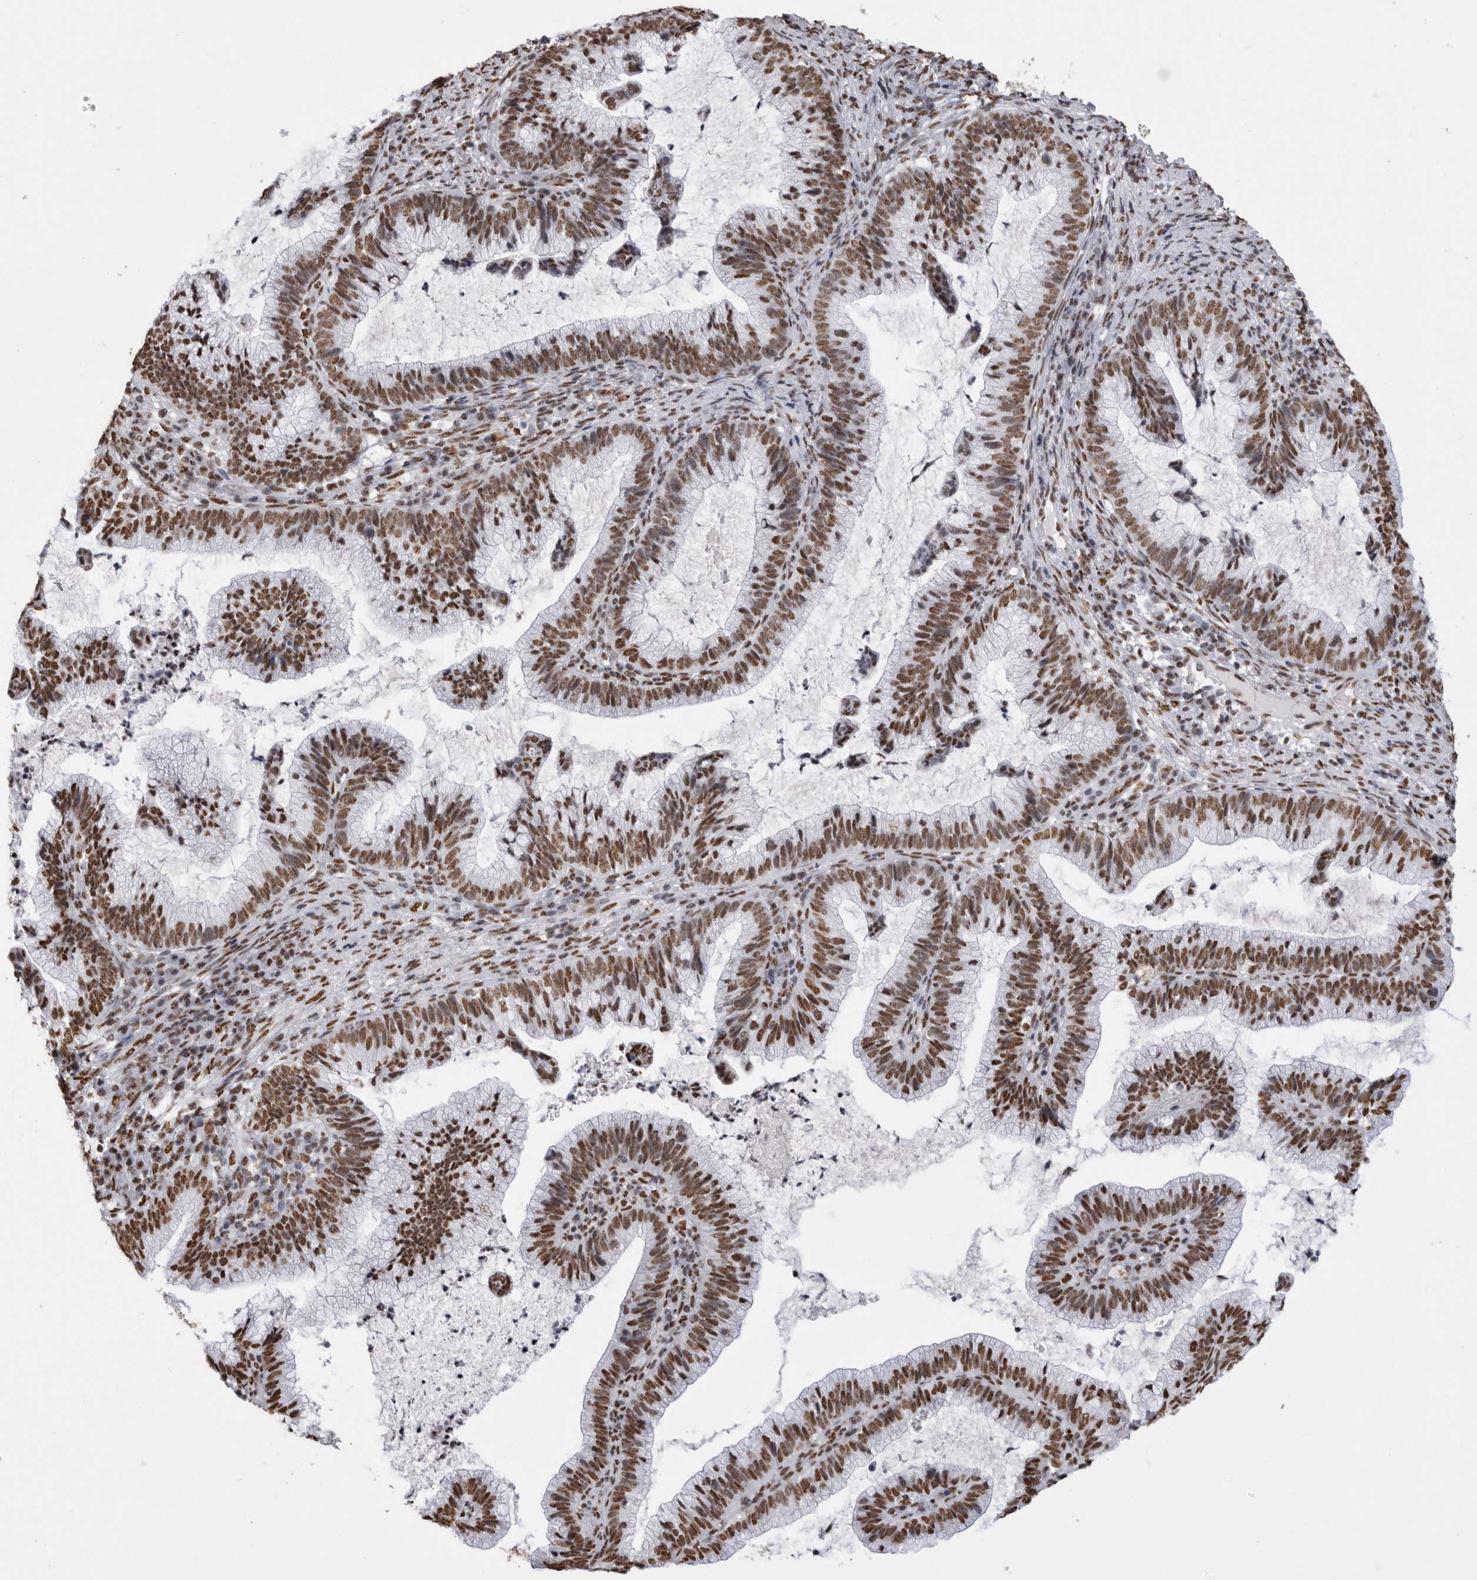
{"staining": {"intensity": "moderate", "quantity": ">75%", "location": "nuclear"}, "tissue": "cervical cancer", "cell_type": "Tumor cells", "image_type": "cancer", "snomed": [{"axis": "morphology", "description": "Adenocarcinoma, NOS"}, {"axis": "topography", "description": "Cervix"}], "caption": "Protein staining displays moderate nuclear staining in approximately >75% of tumor cells in cervical cancer.", "gene": "ALPK3", "patient": {"sex": "female", "age": 36}}